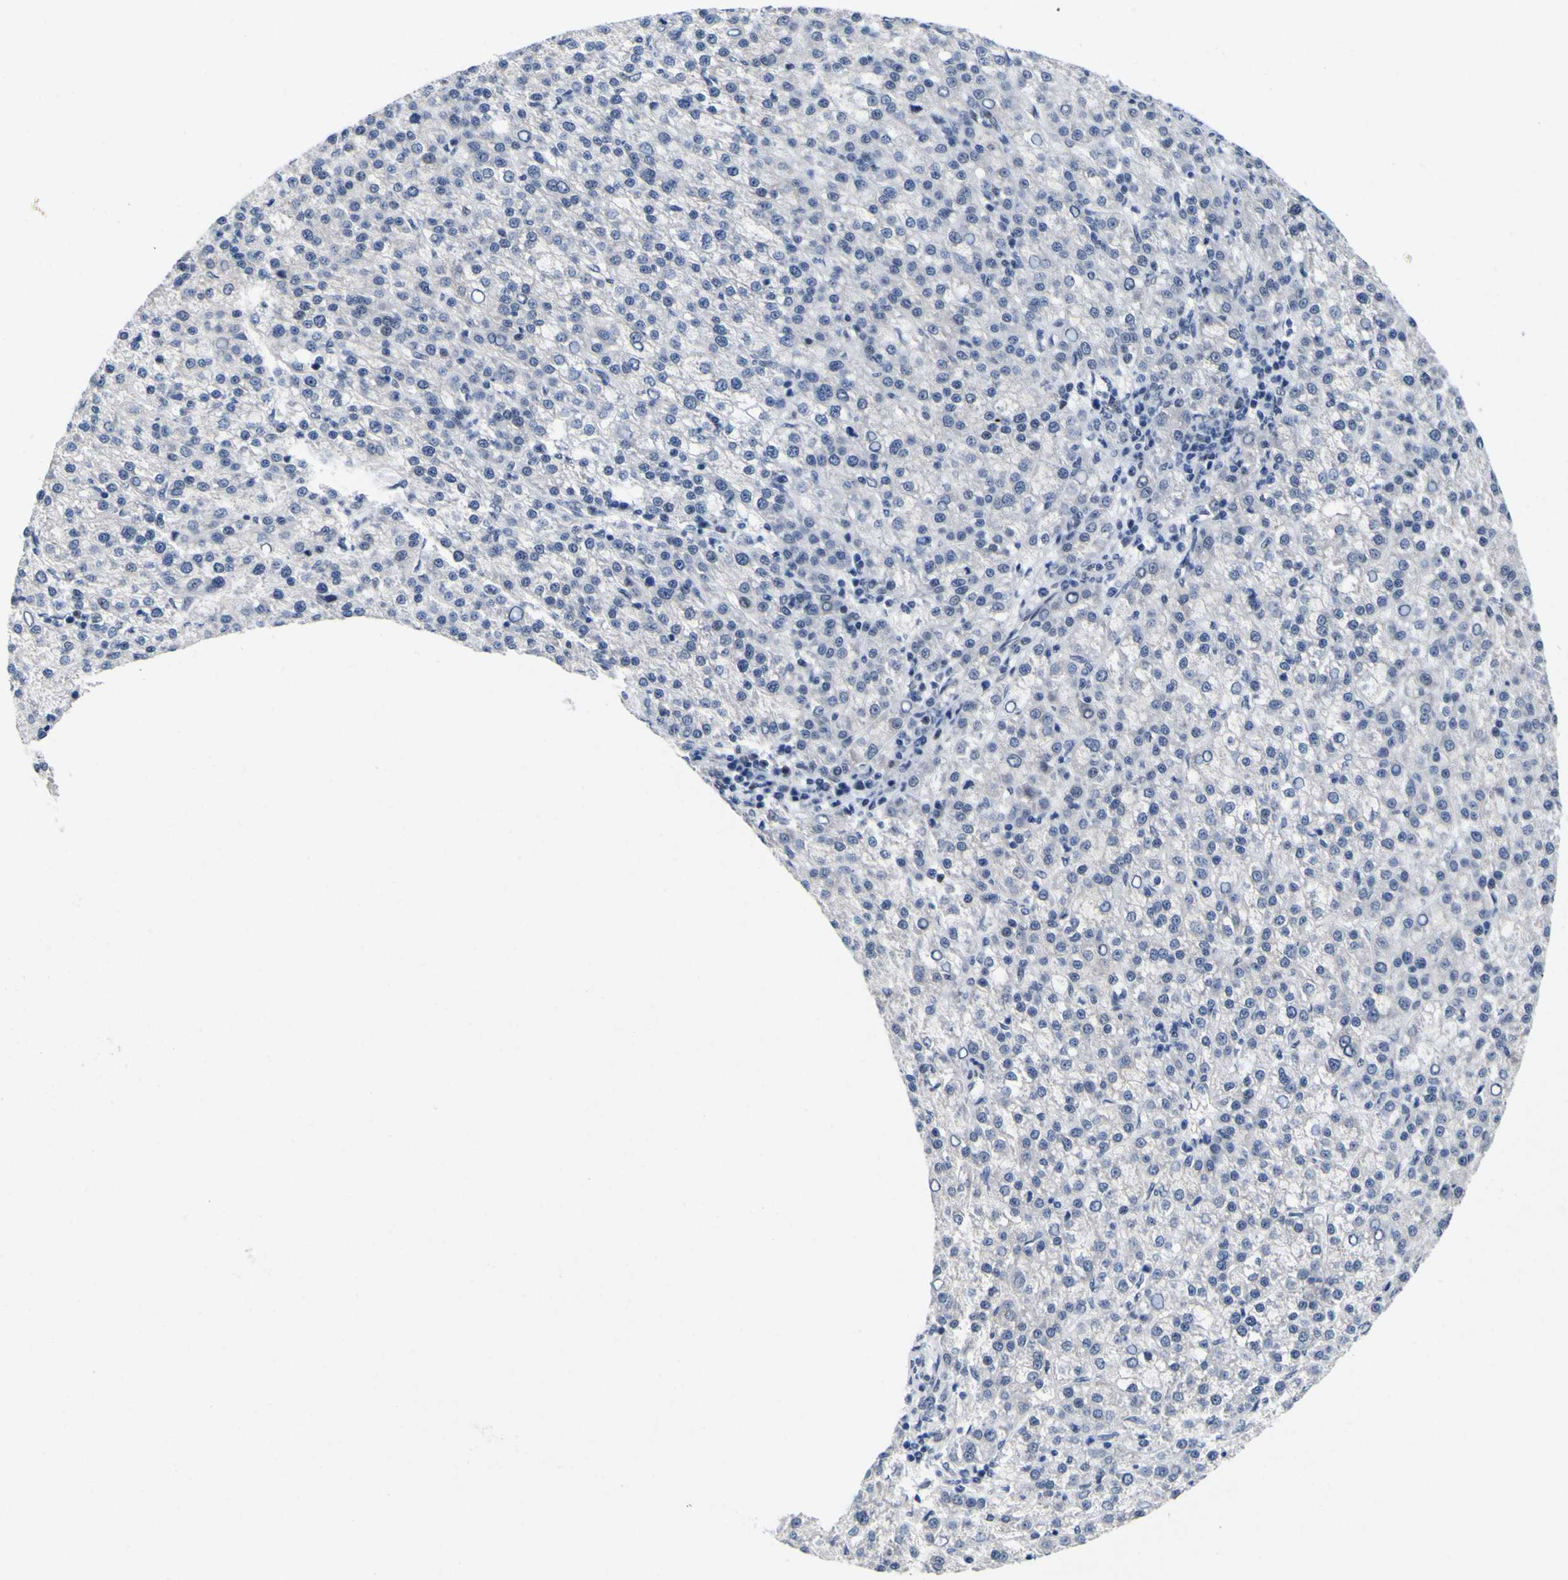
{"staining": {"intensity": "negative", "quantity": "none", "location": "none"}, "tissue": "liver cancer", "cell_type": "Tumor cells", "image_type": "cancer", "snomed": [{"axis": "morphology", "description": "Carcinoma, Hepatocellular, NOS"}, {"axis": "topography", "description": "Liver"}], "caption": "High power microscopy histopathology image of an IHC micrograph of hepatocellular carcinoma (liver), revealing no significant staining in tumor cells.", "gene": "MBD3", "patient": {"sex": "female", "age": 58}}